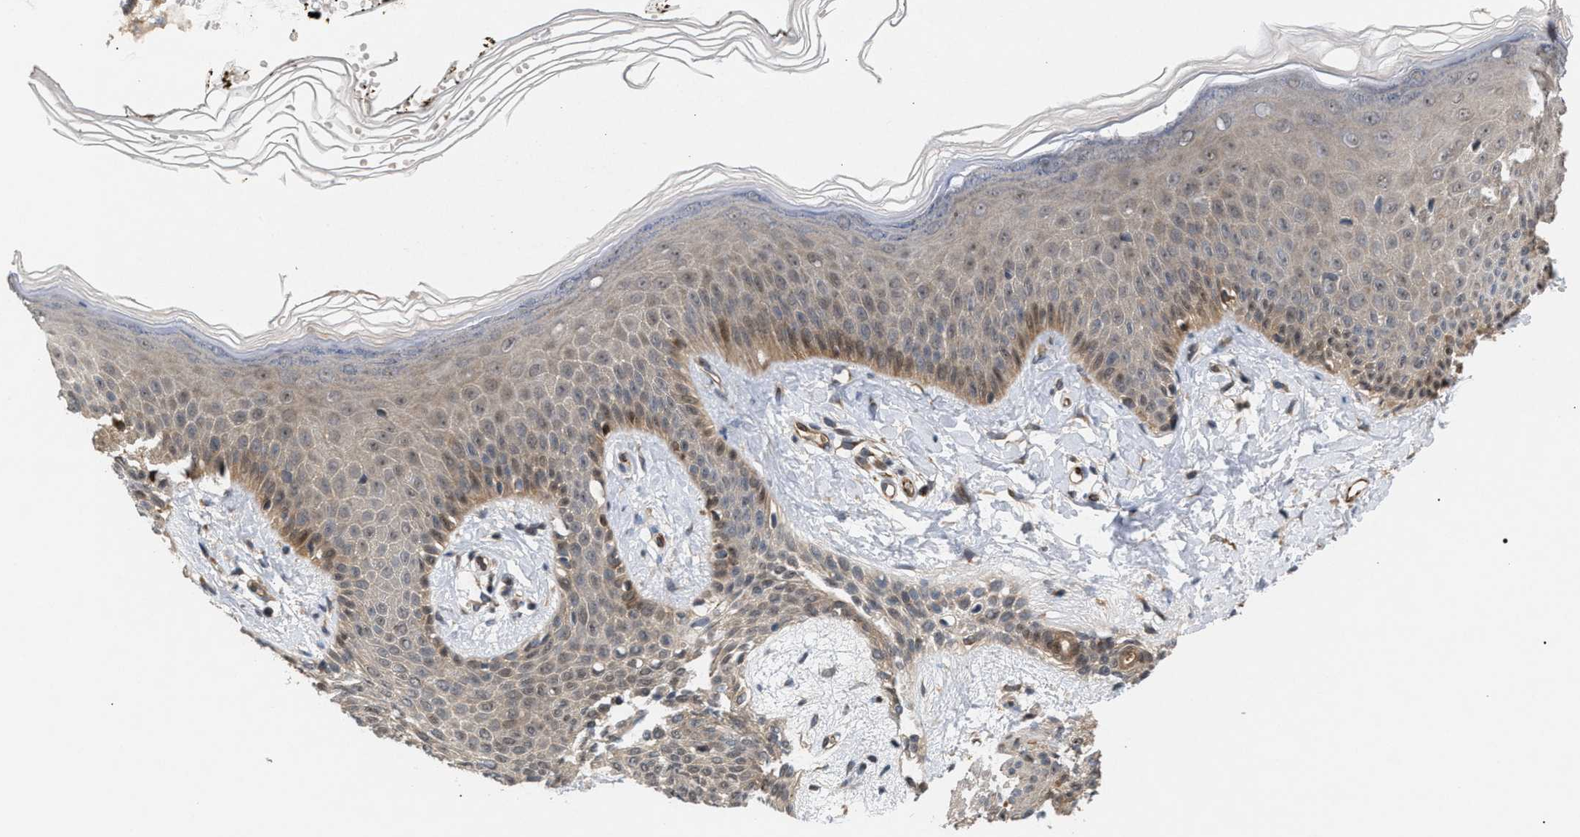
{"staining": {"intensity": "weak", "quantity": ">75%", "location": "cytoplasmic/membranous"}, "tissue": "skin", "cell_type": "Fibroblasts", "image_type": "normal", "snomed": [{"axis": "morphology", "description": "Normal tissue, NOS"}, {"axis": "topography", "description": "Skin"}, {"axis": "topography", "description": "Peripheral nerve tissue"}], "caption": "Immunohistochemistry micrograph of unremarkable skin: human skin stained using immunohistochemistry (IHC) reveals low levels of weak protein expression localized specifically in the cytoplasmic/membranous of fibroblasts, appearing as a cytoplasmic/membranous brown color.", "gene": "GLOD4", "patient": {"sex": "male", "age": 24}}